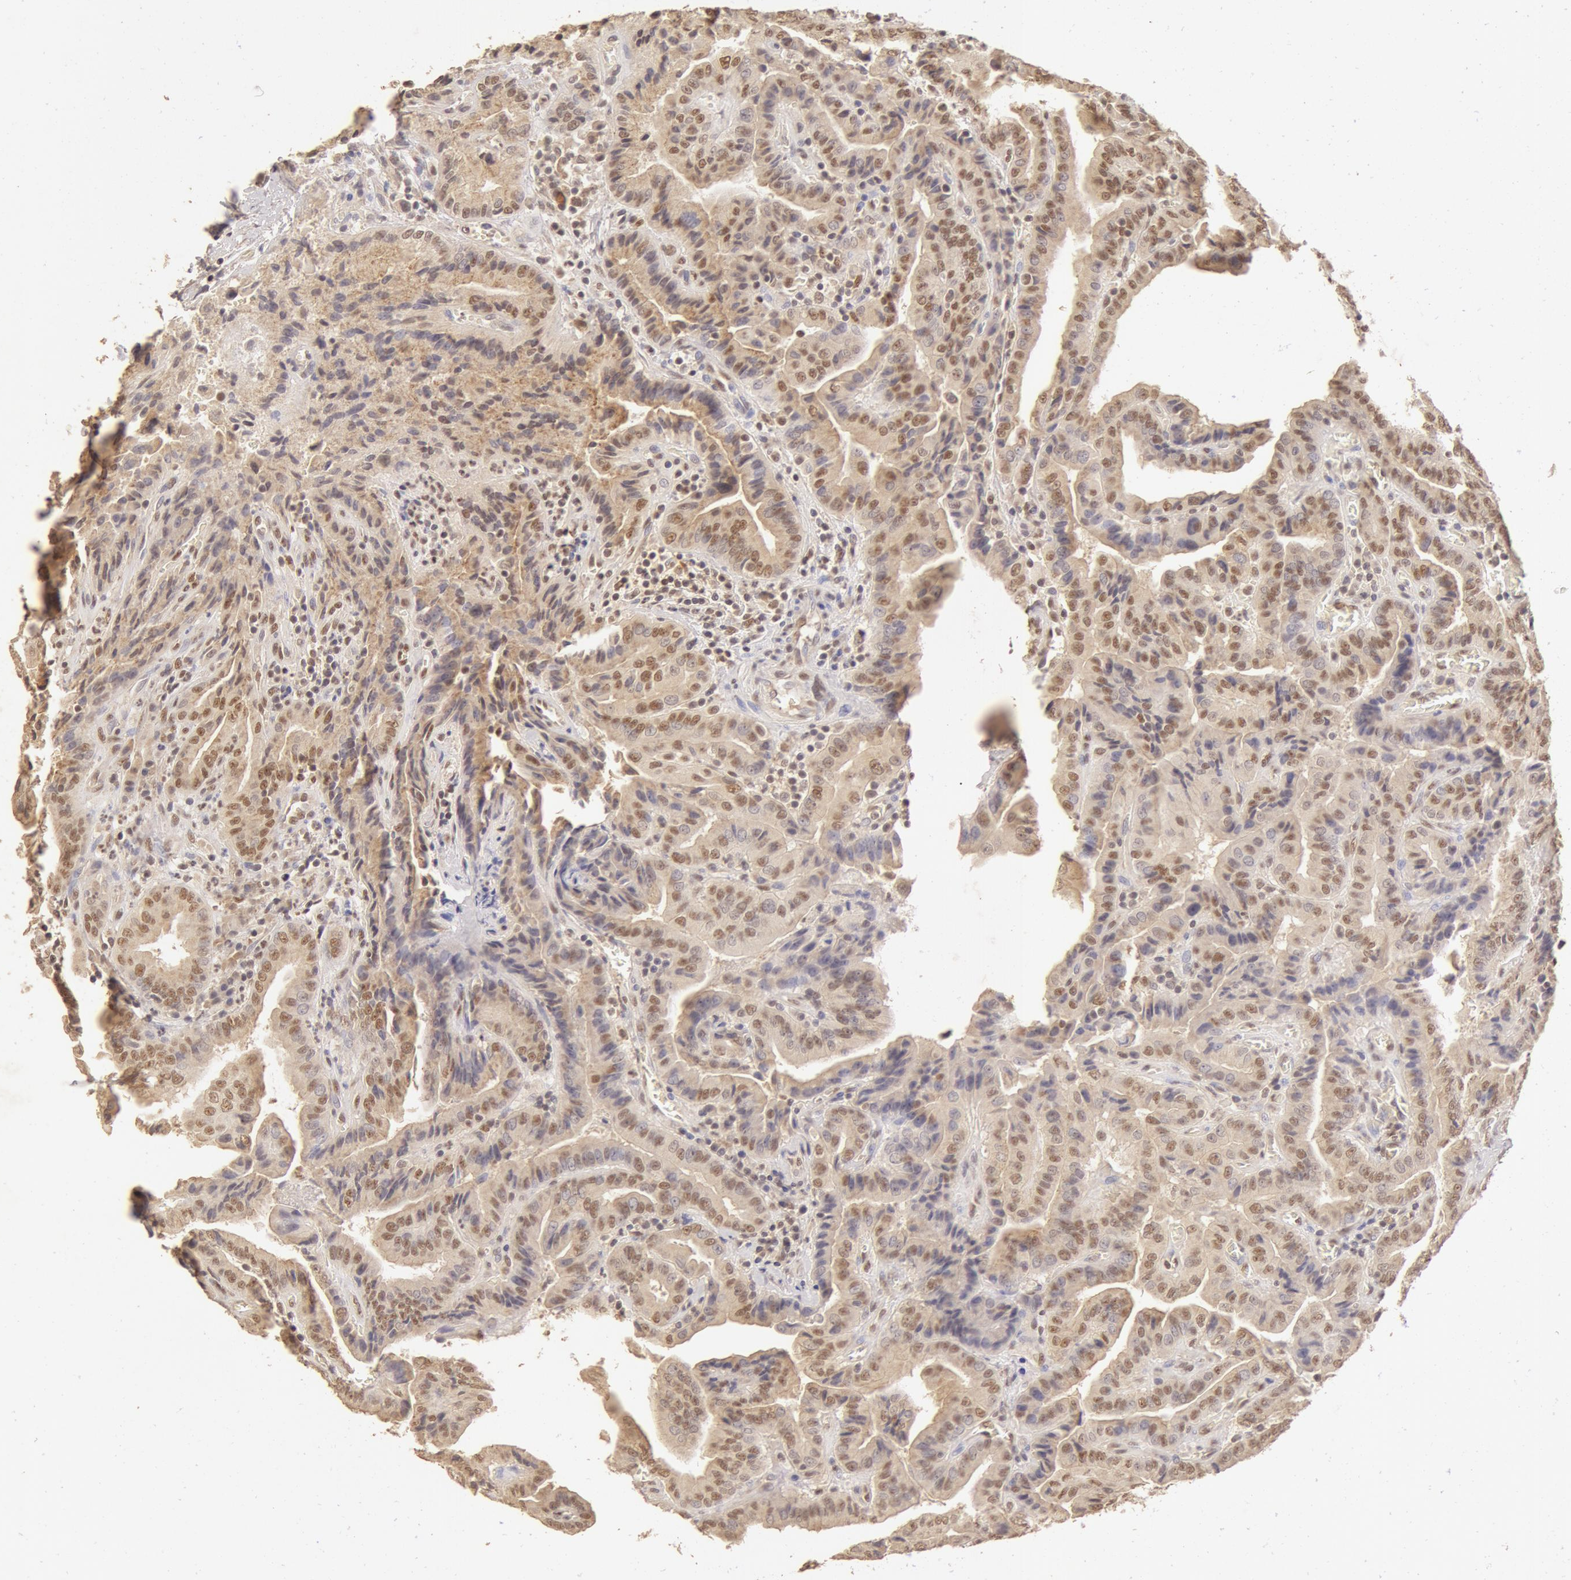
{"staining": {"intensity": "moderate", "quantity": ">75%", "location": "cytoplasmic/membranous,nuclear"}, "tissue": "thyroid cancer", "cell_type": "Tumor cells", "image_type": "cancer", "snomed": [{"axis": "morphology", "description": "Papillary adenocarcinoma, NOS"}, {"axis": "topography", "description": "Thyroid gland"}], "caption": "Immunohistochemistry (IHC) image of neoplastic tissue: human thyroid papillary adenocarcinoma stained using immunohistochemistry (IHC) shows medium levels of moderate protein expression localized specifically in the cytoplasmic/membranous and nuclear of tumor cells, appearing as a cytoplasmic/membranous and nuclear brown color.", "gene": "SNRNP70", "patient": {"sex": "female", "age": 71}}